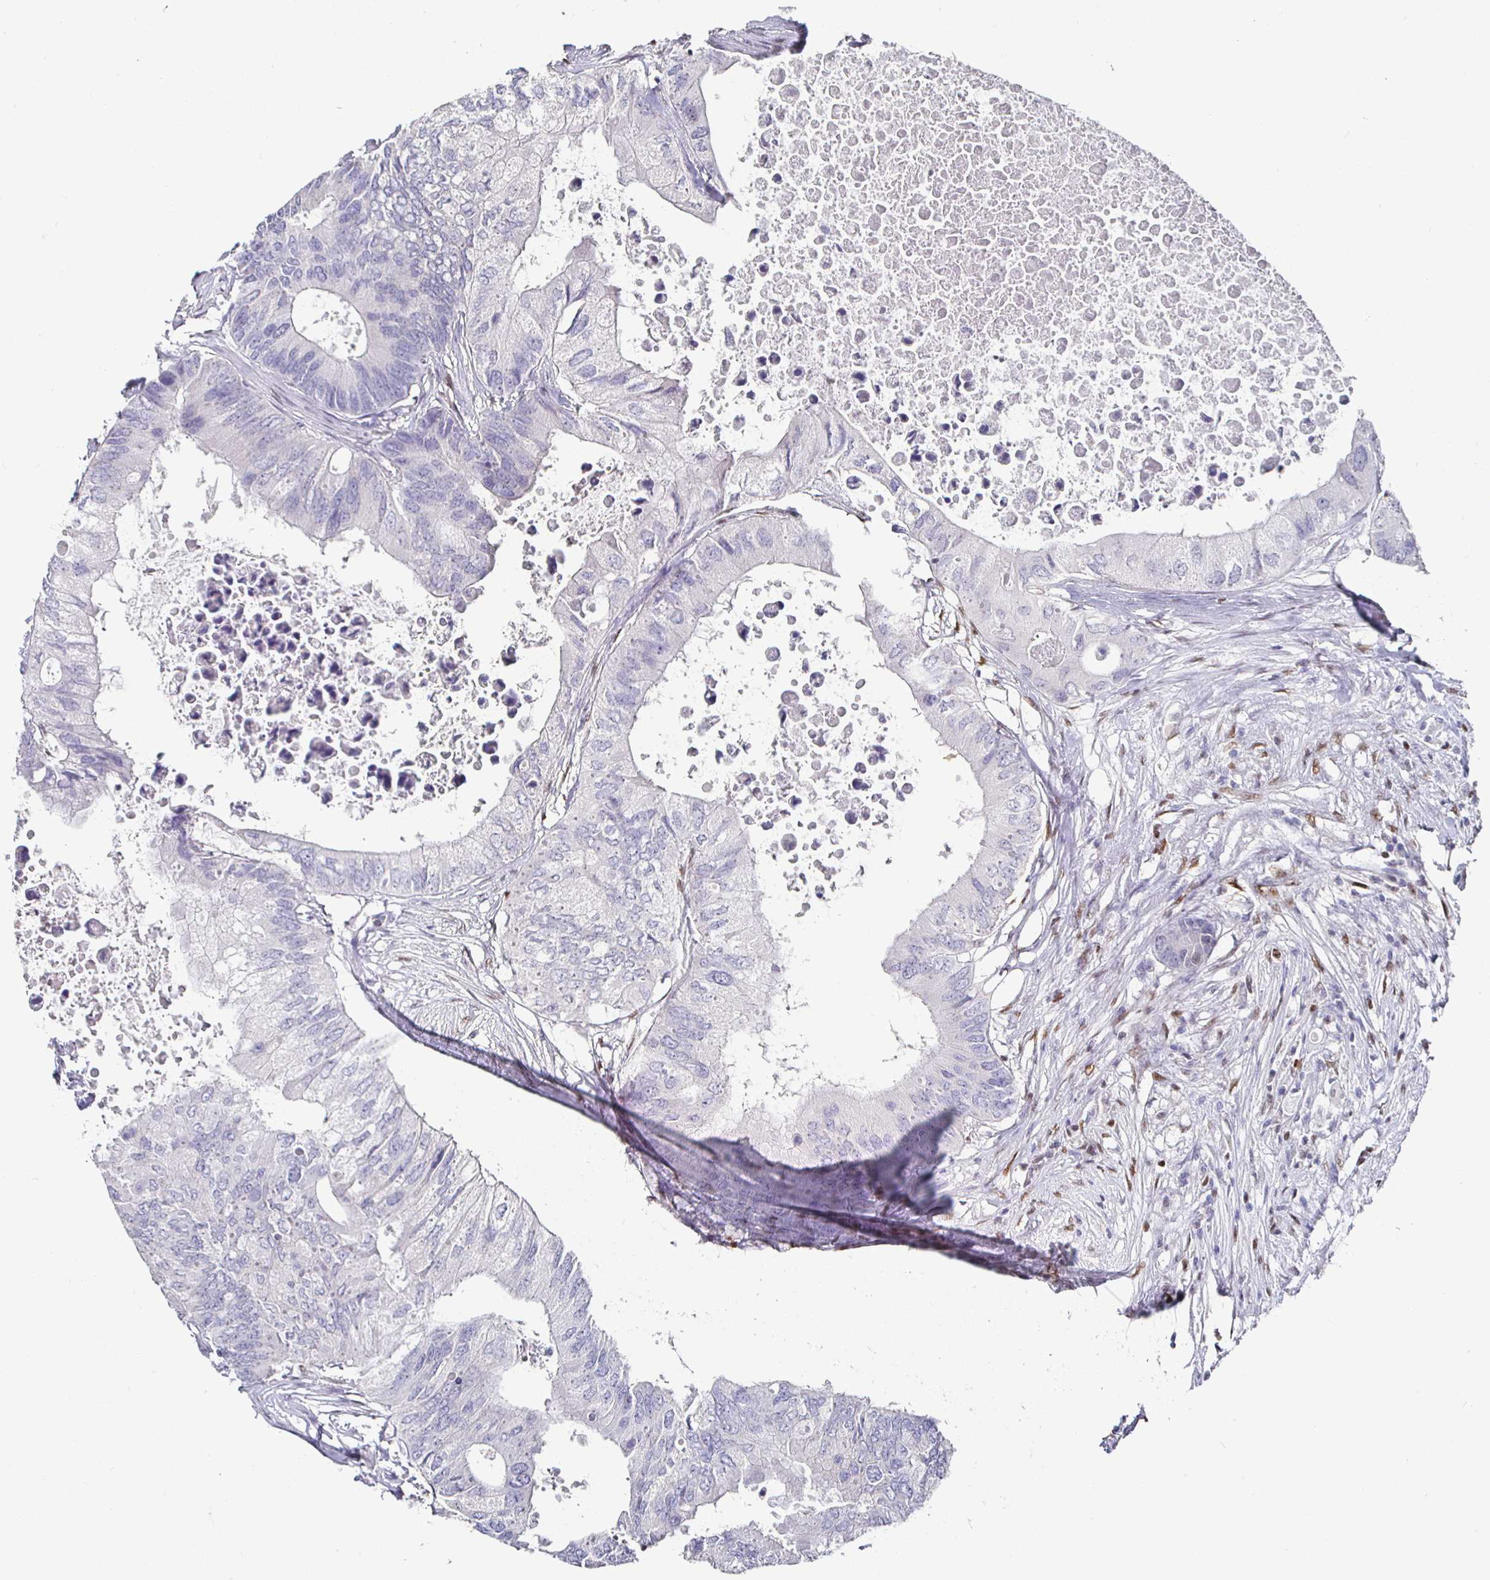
{"staining": {"intensity": "negative", "quantity": "none", "location": "none"}, "tissue": "colorectal cancer", "cell_type": "Tumor cells", "image_type": "cancer", "snomed": [{"axis": "morphology", "description": "Adenocarcinoma, NOS"}, {"axis": "topography", "description": "Colon"}], "caption": "Colorectal cancer stained for a protein using IHC displays no positivity tumor cells.", "gene": "RUNX2", "patient": {"sex": "male", "age": 71}}